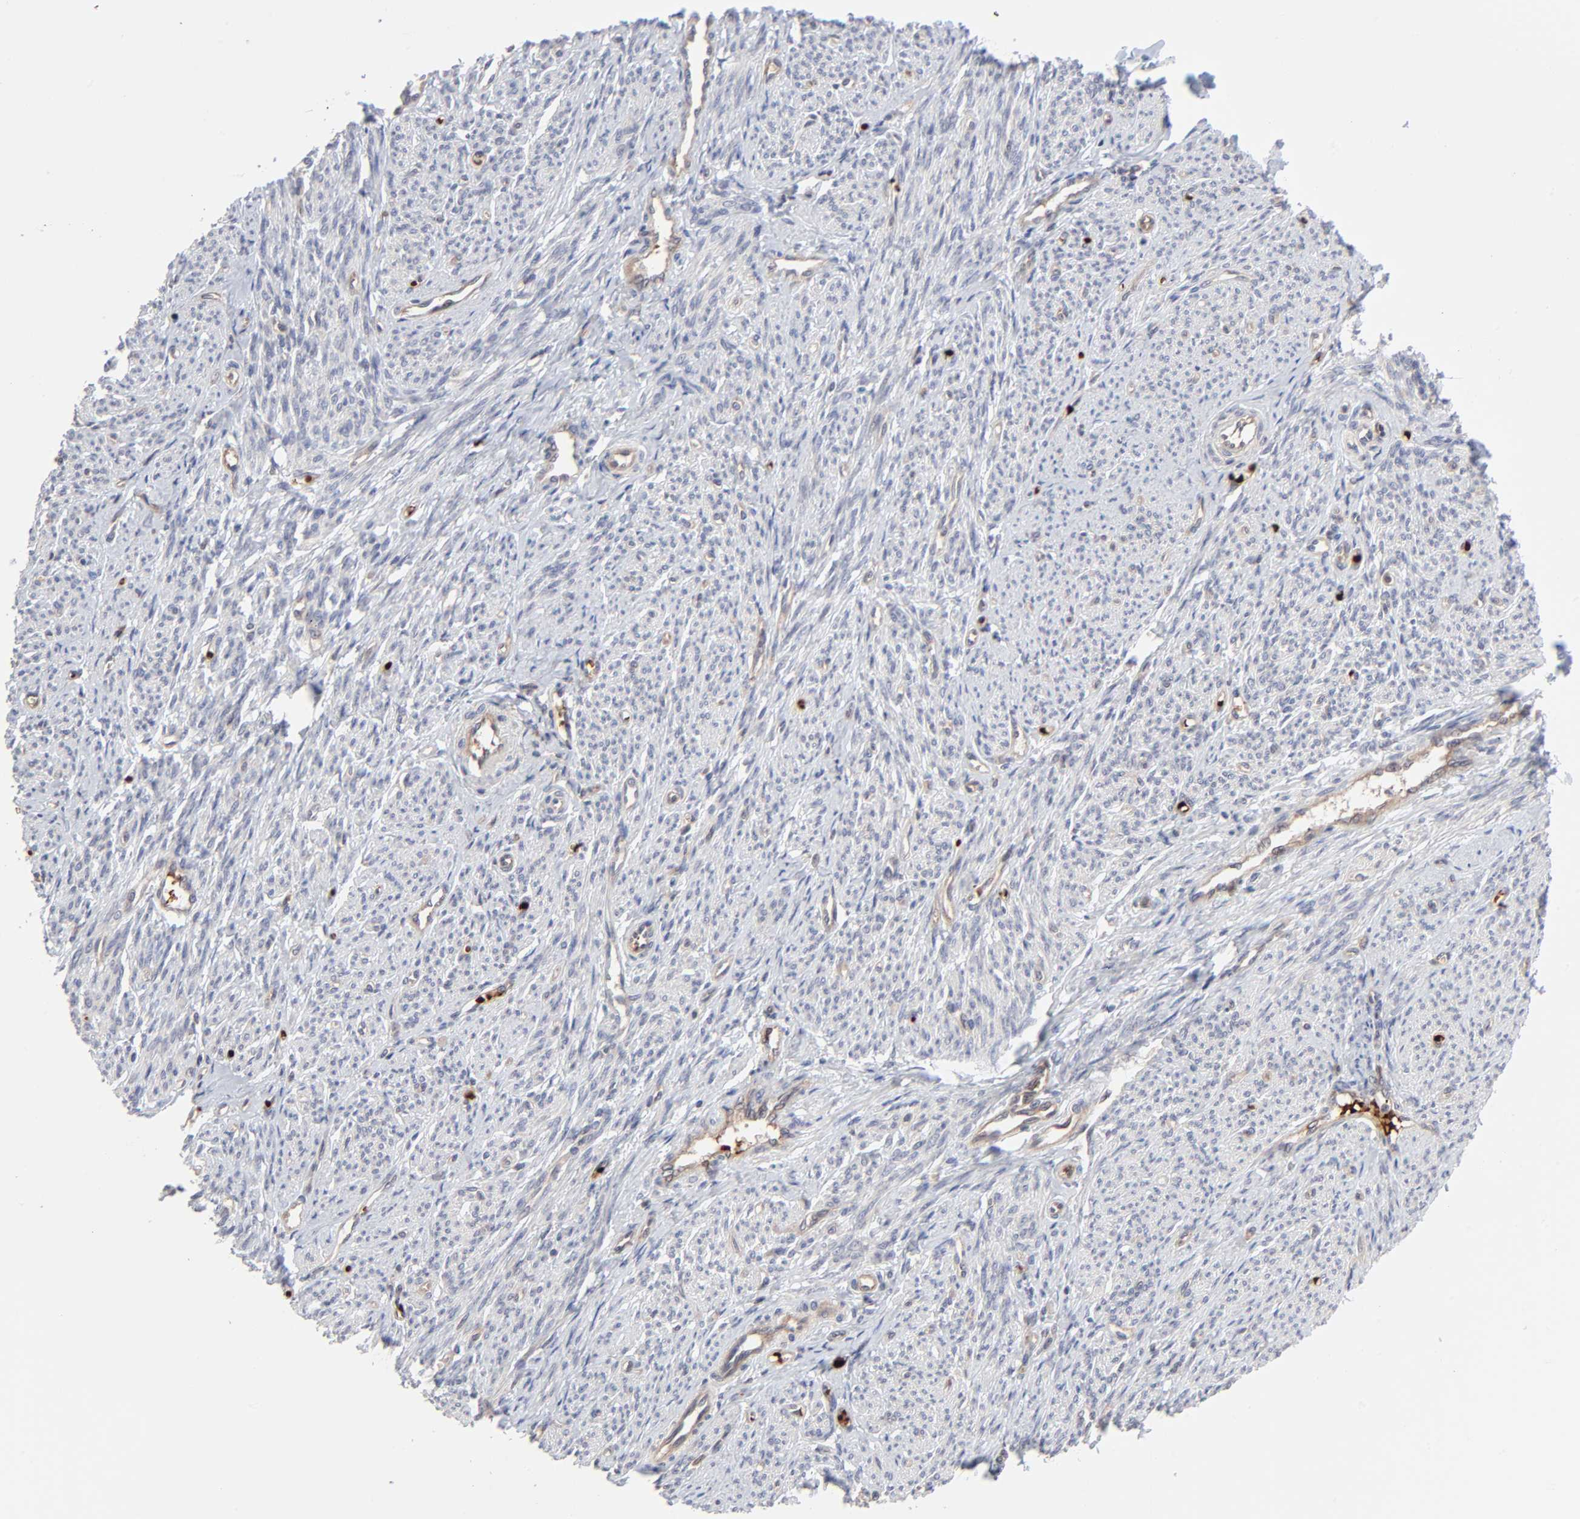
{"staining": {"intensity": "weak", "quantity": "25%-75%", "location": "cytoplasmic/membranous"}, "tissue": "smooth muscle", "cell_type": "Smooth muscle cells", "image_type": "normal", "snomed": [{"axis": "morphology", "description": "Normal tissue, NOS"}, {"axis": "topography", "description": "Smooth muscle"}], "caption": "IHC (DAB) staining of normal smooth muscle displays weak cytoplasmic/membranous protein staining in approximately 25%-75% of smooth muscle cells.", "gene": "CASP10", "patient": {"sex": "female", "age": 65}}